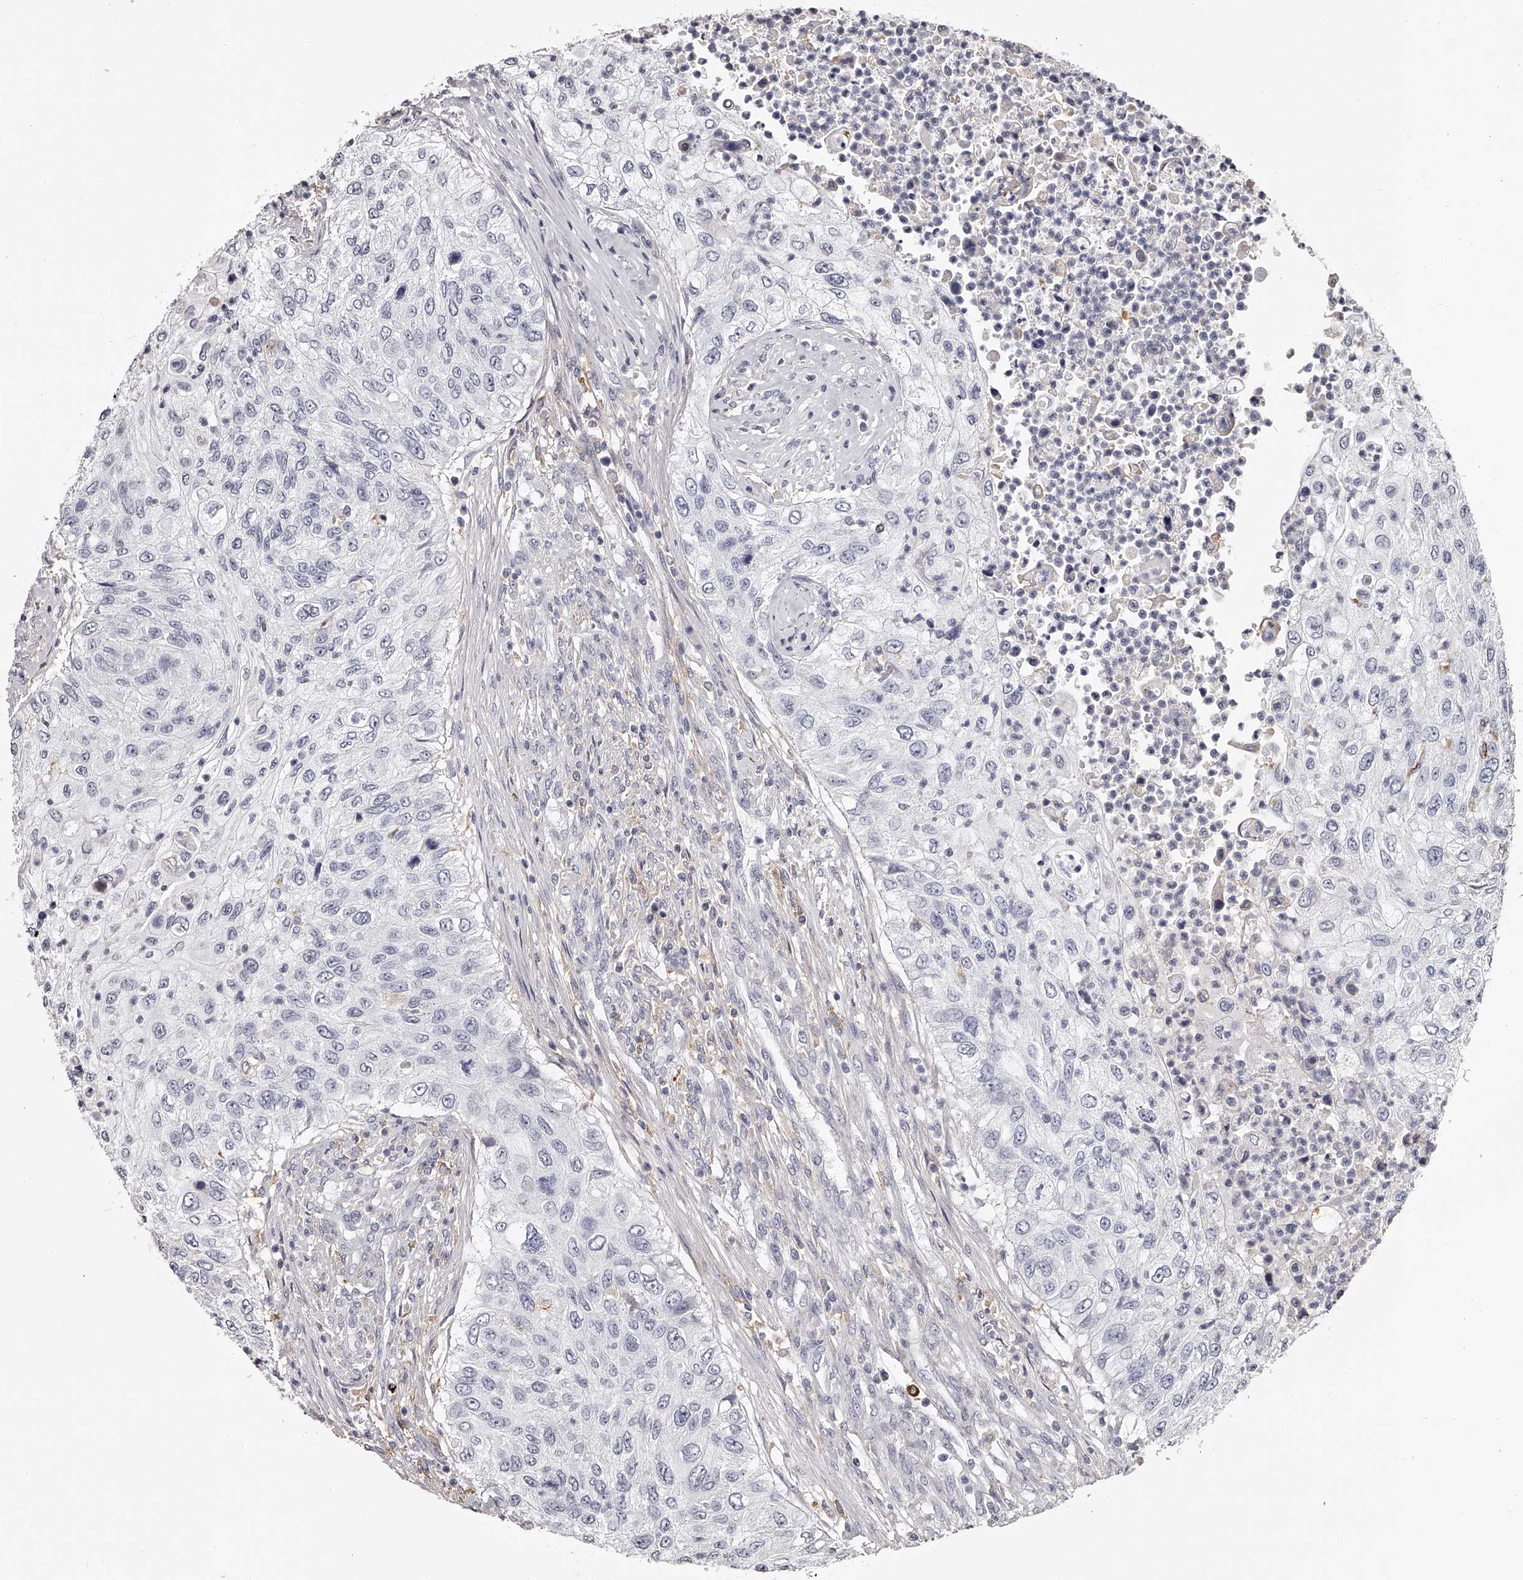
{"staining": {"intensity": "negative", "quantity": "none", "location": "none"}, "tissue": "urothelial cancer", "cell_type": "Tumor cells", "image_type": "cancer", "snomed": [{"axis": "morphology", "description": "Urothelial carcinoma, High grade"}, {"axis": "topography", "description": "Urinary bladder"}], "caption": "Tumor cells are negative for brown protein staining in high-grade urothelial carcinoma. The staining is performed using DAB (3,3'-diaminobenzidine) brown chromogen with nuclei counter-stained in using hematoxylin.", "gene": "PACSIN1", "patient": {"sex": "female", "age": 60}}